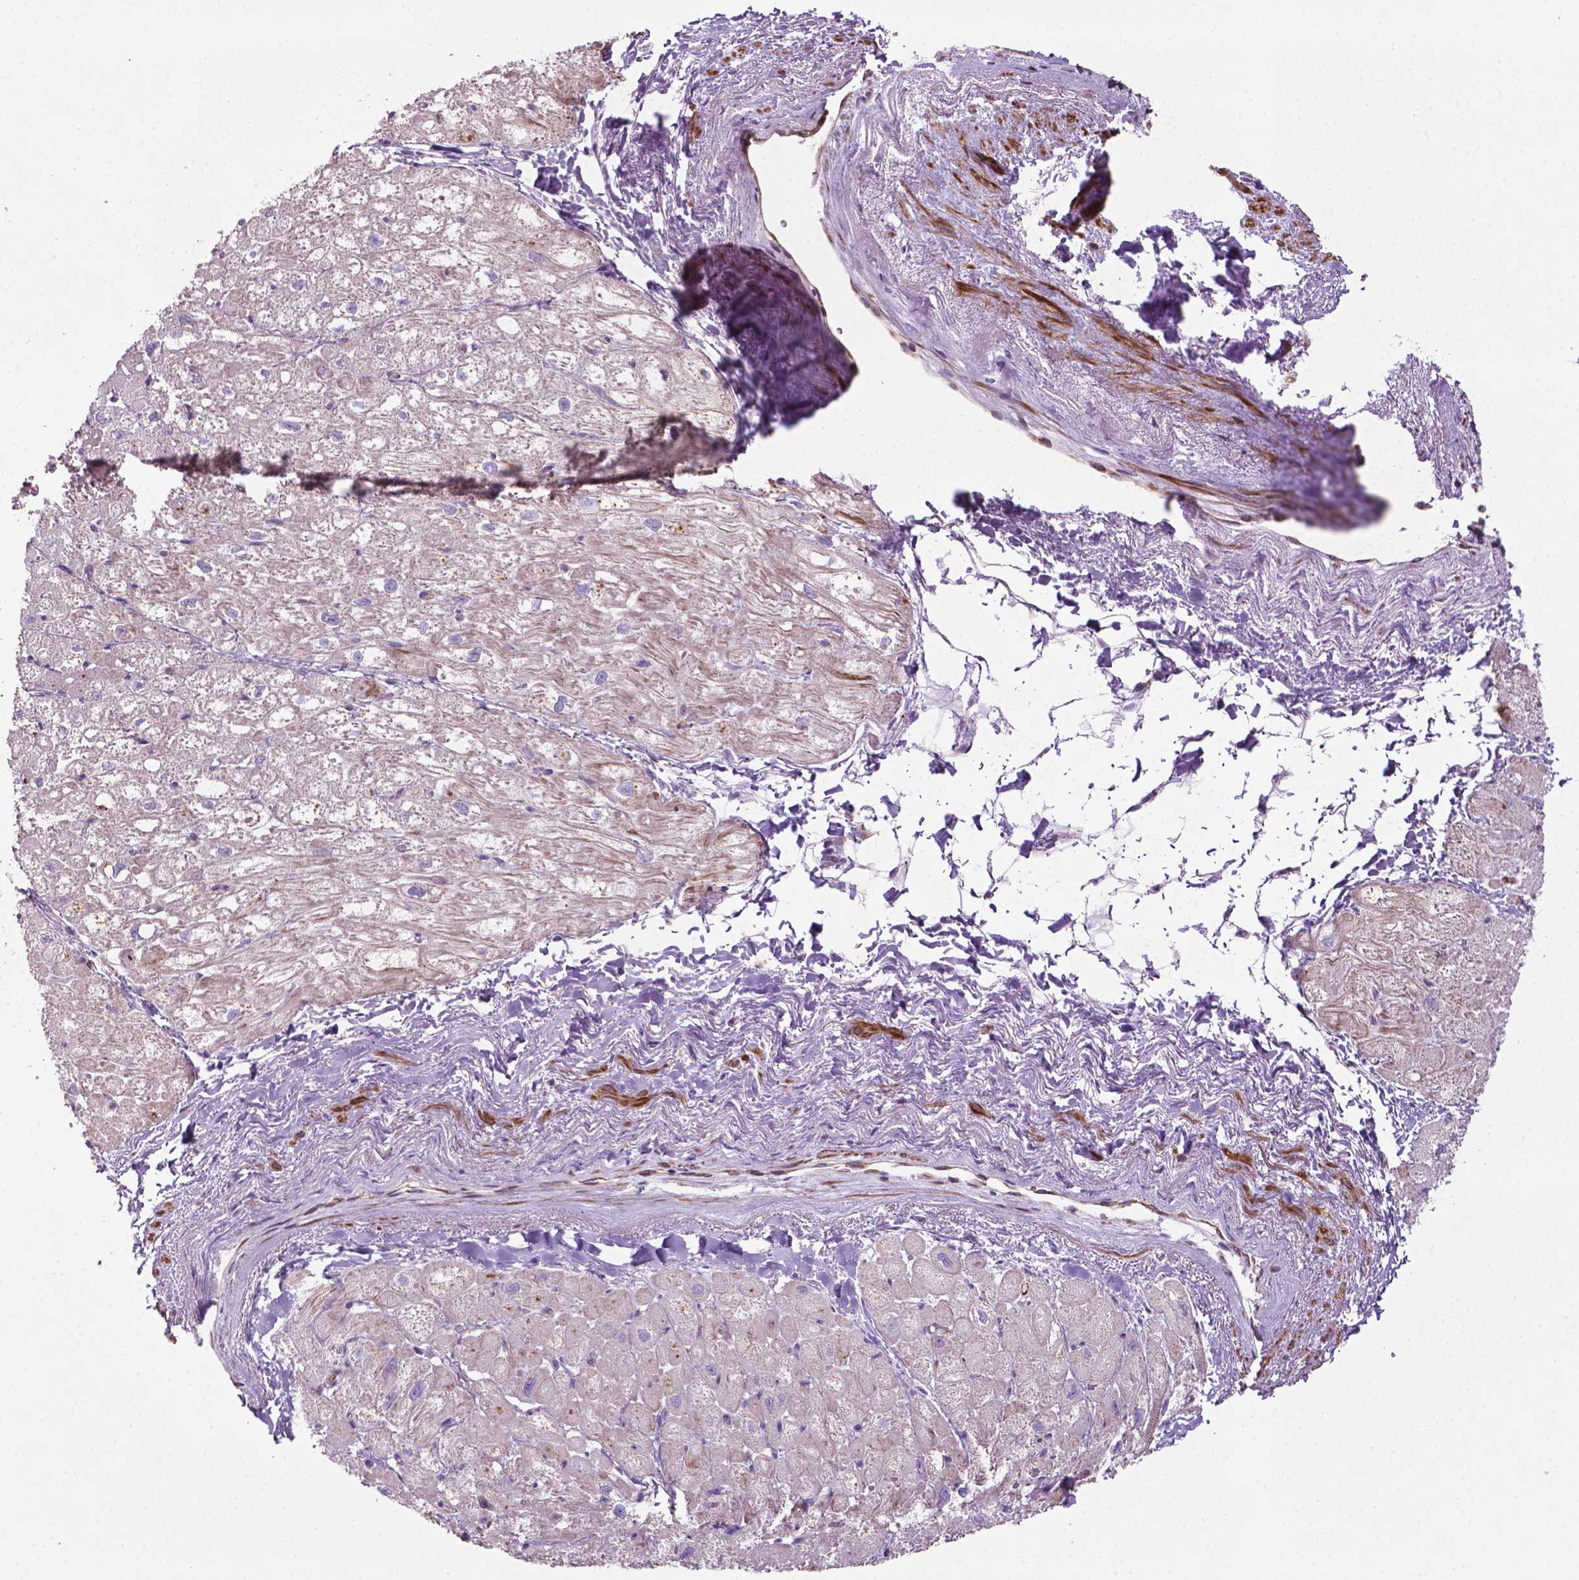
{"staining": {"intensity": "strong", "quantity": "<25%", "location": "cytoplasmic/membranous"}, "tissue": "heart muscle", "cell_type": "Cardiomyocytes", "image_type": "normal", "snomed": [{"axis": "morphology", "description": "Normal tissue, NOS"}, {"axis": "topography", "description": "Heart"}], "caption": "Immunohistochemical staining of normal heart muscle displays medium levels of strong cytoplasmic/membranous staining in about <25% of cardiomyocytes. (IHC, brightfield microscopy, high magnification).", "gene": "BMP4", "patient": {"sex": "female", "age": 69}}